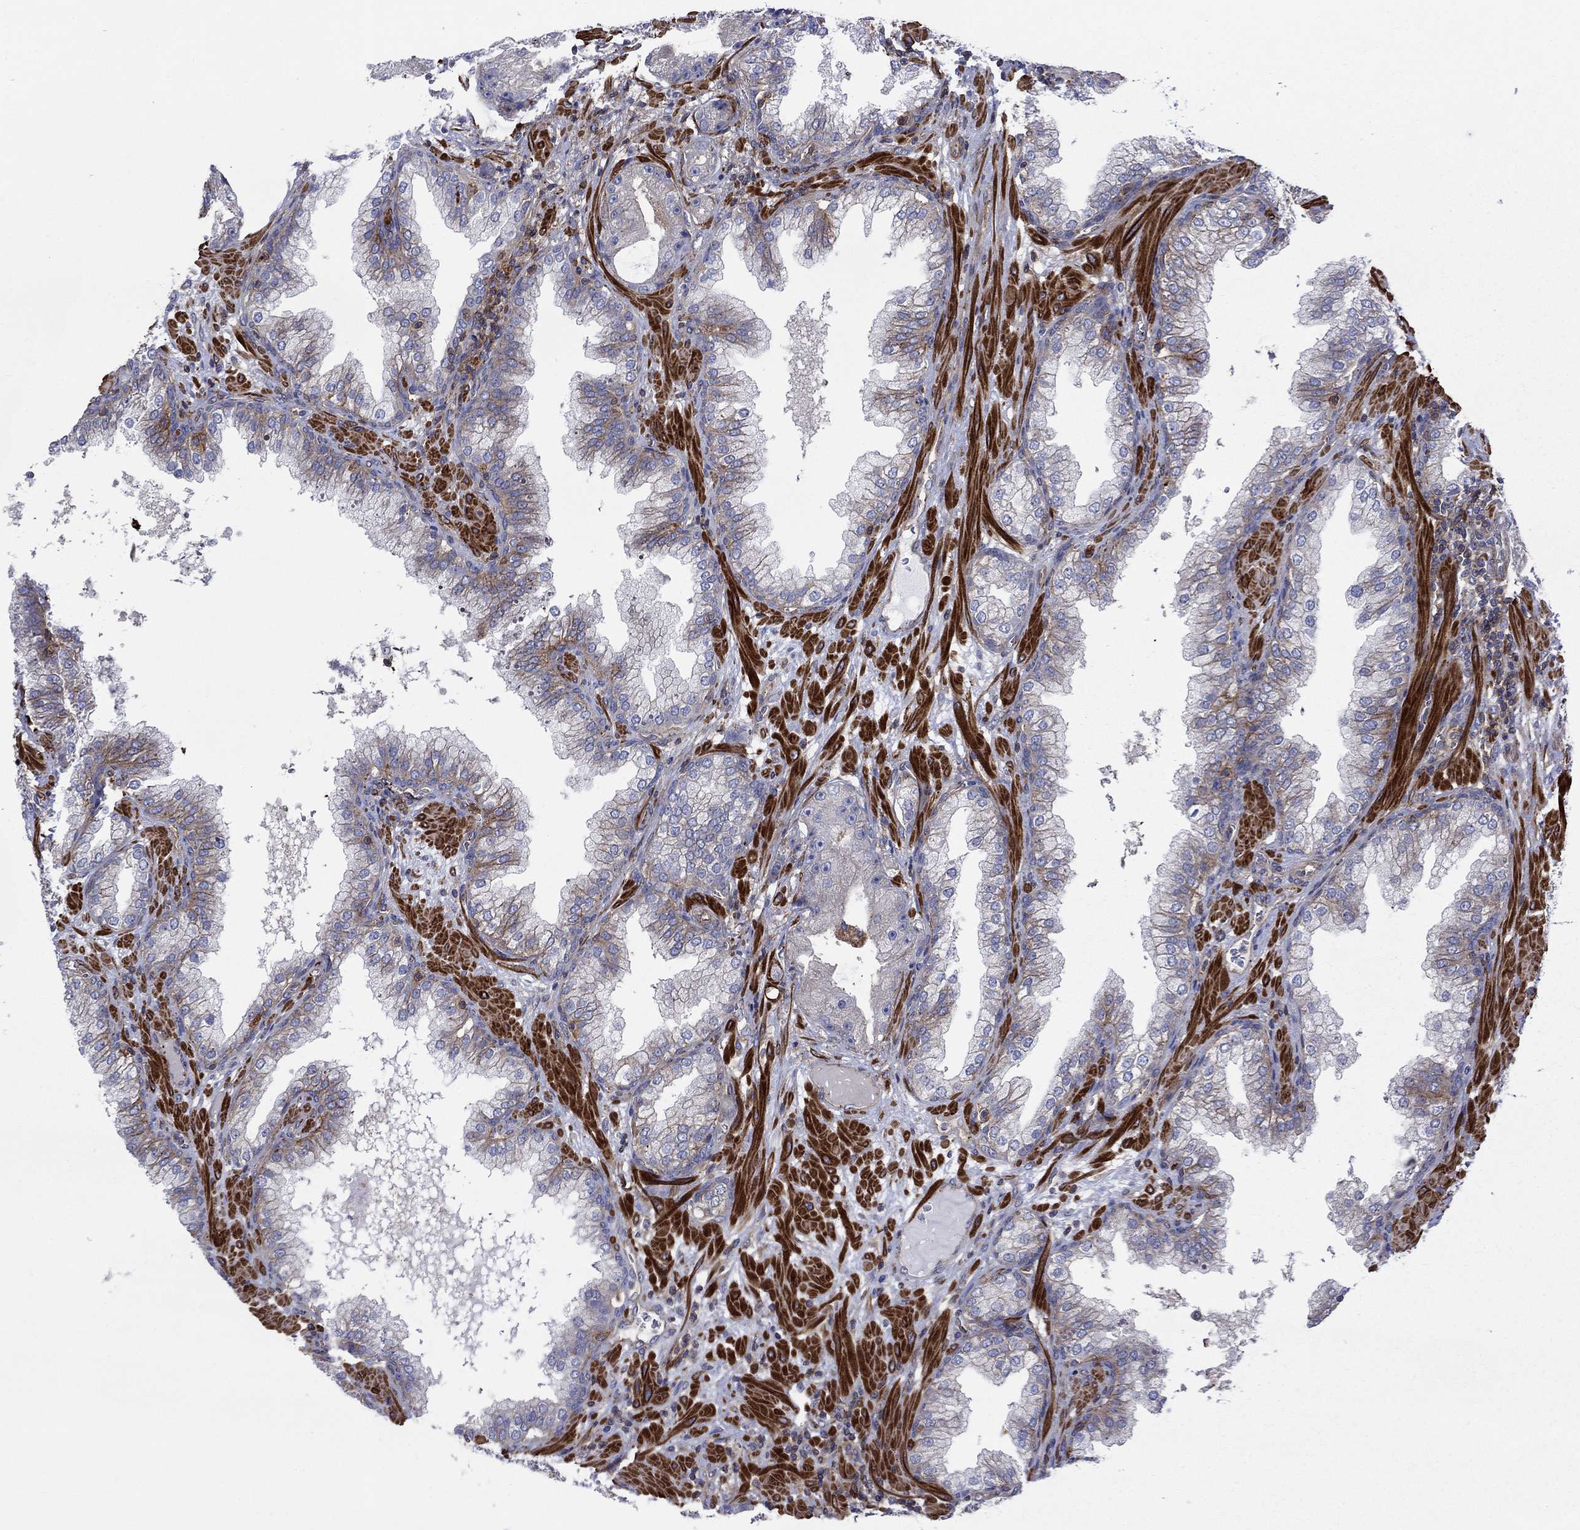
{"staining": {"intensity": "moderate", "quantity": "<25%", "location": "cytoplasmic/membranous"}, "tissue": "prostate cancer", "cell_type": "Tumor cells", "image_type": "cancer", "snomed": [{"axis": "morphology", "description": "Adenocarcinoma, Low grade"}, {"axis": "topography", "description": "Prostate"}], "caption": "Immunohistochemical staining of human adenocarcinoma (low-grade) (prostate) demonstrates low levels of moderate cytoplasmic/membranous staining in about <25% of tumor cells.", "gene": "PAG1", "patient": {"sex": "male", "age": 62}}